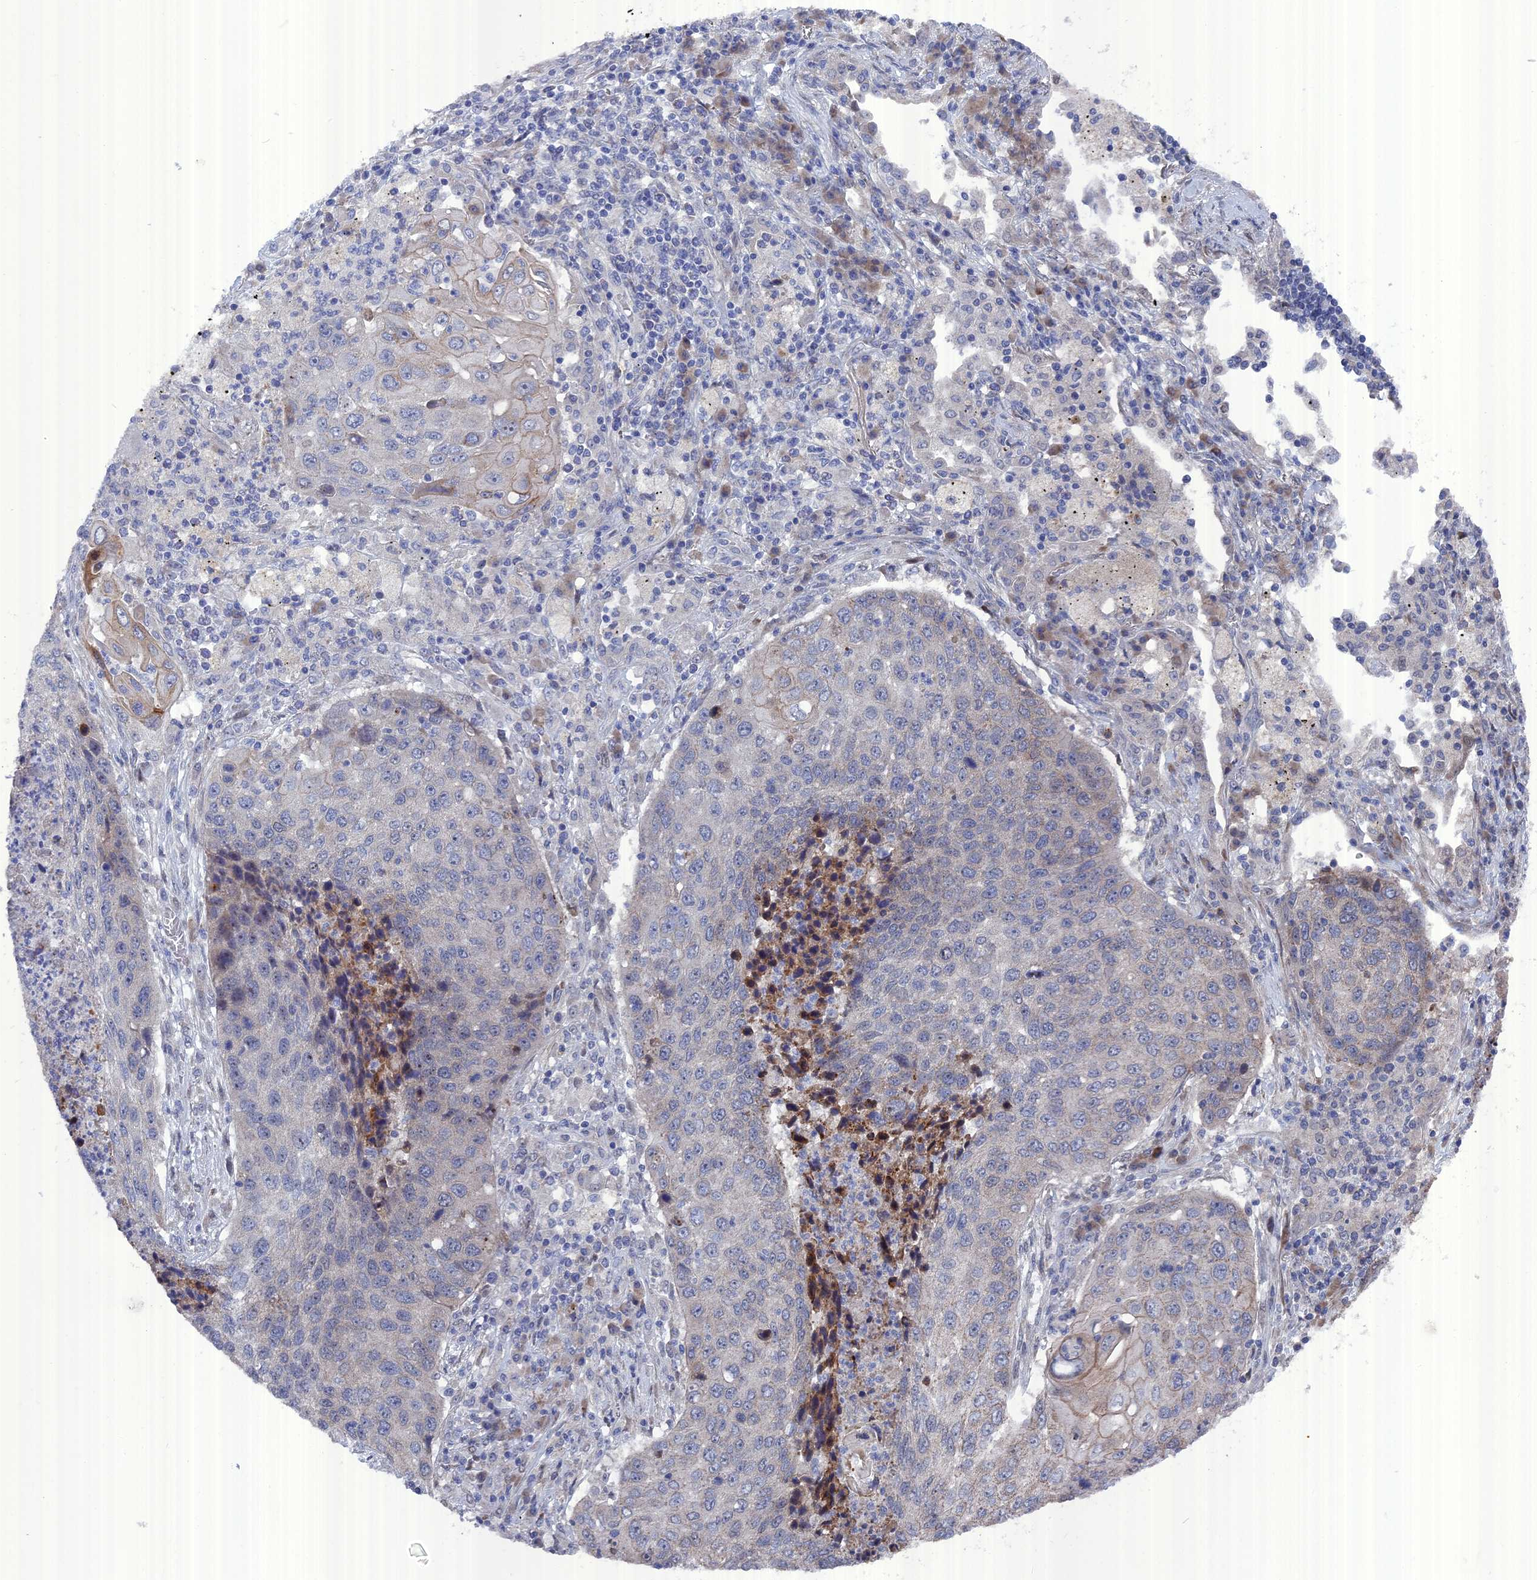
{"staining": {"intensity": "negative", "quantity": "none", "location": "none"}, "tissue": "lung cancer", "cell_type": "Tumor cells", "image_type": "cancer", "snomed": [{"axis": "morphology", "description": "Squamous cell carcinoma, NOS"}, {"axis": "topography", "description": "Lung"}], "caption": "IHC histopathology image of lung squamous cell carcinoma stained for a protein (brown), which displays no expression in tumor cells.", "gene": "TMEM161A", "patient": {"sex": "female", "age": 63}}